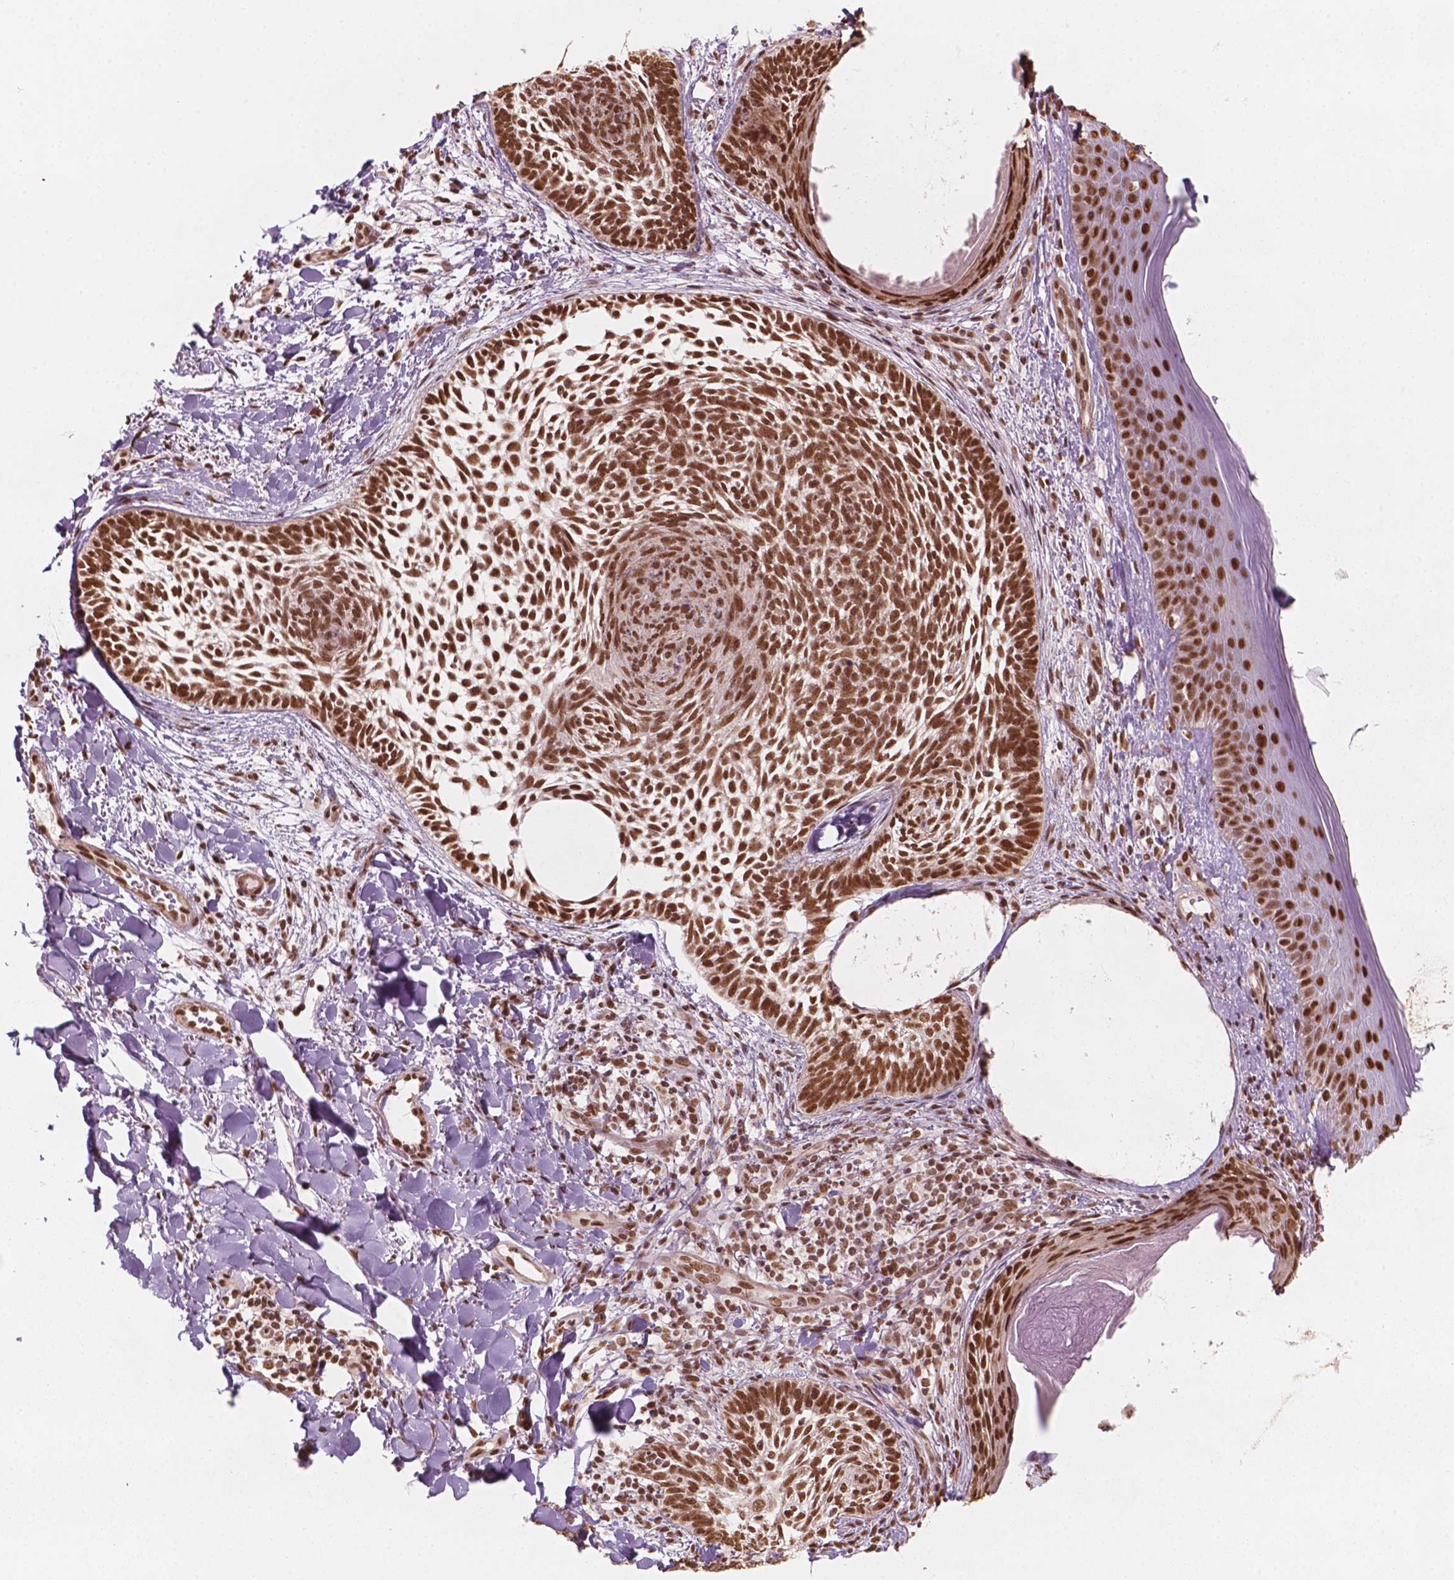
{"staining": {"intensity": "strong", "quantity": ">75%", "location": "nuclear"}, "tissue": "skin cancer", "cell_type": "Tumor cells", "image_type": "cancer", "snomed": [{"axis": "morphology", "description": "Normal tissue, NOS"}, {"axis": "morphology", "description": "Basal cell carcinoma"}, {"axis": "topography", "description": "Skin"}], "caption": "Protein staining shows strong nuclear staining in about >75% of tumor cells in skin cancer (basal cell carcinoma). The staining was performed using DAB (3,3'-diaminobenzidine) to visualize the protein expression in brown, while the nuclei were stained in blue with hematoxylin (Magnification: 20x).", "gene": "GTF3C5", "patient": {"sex": "male", "age": 46}}